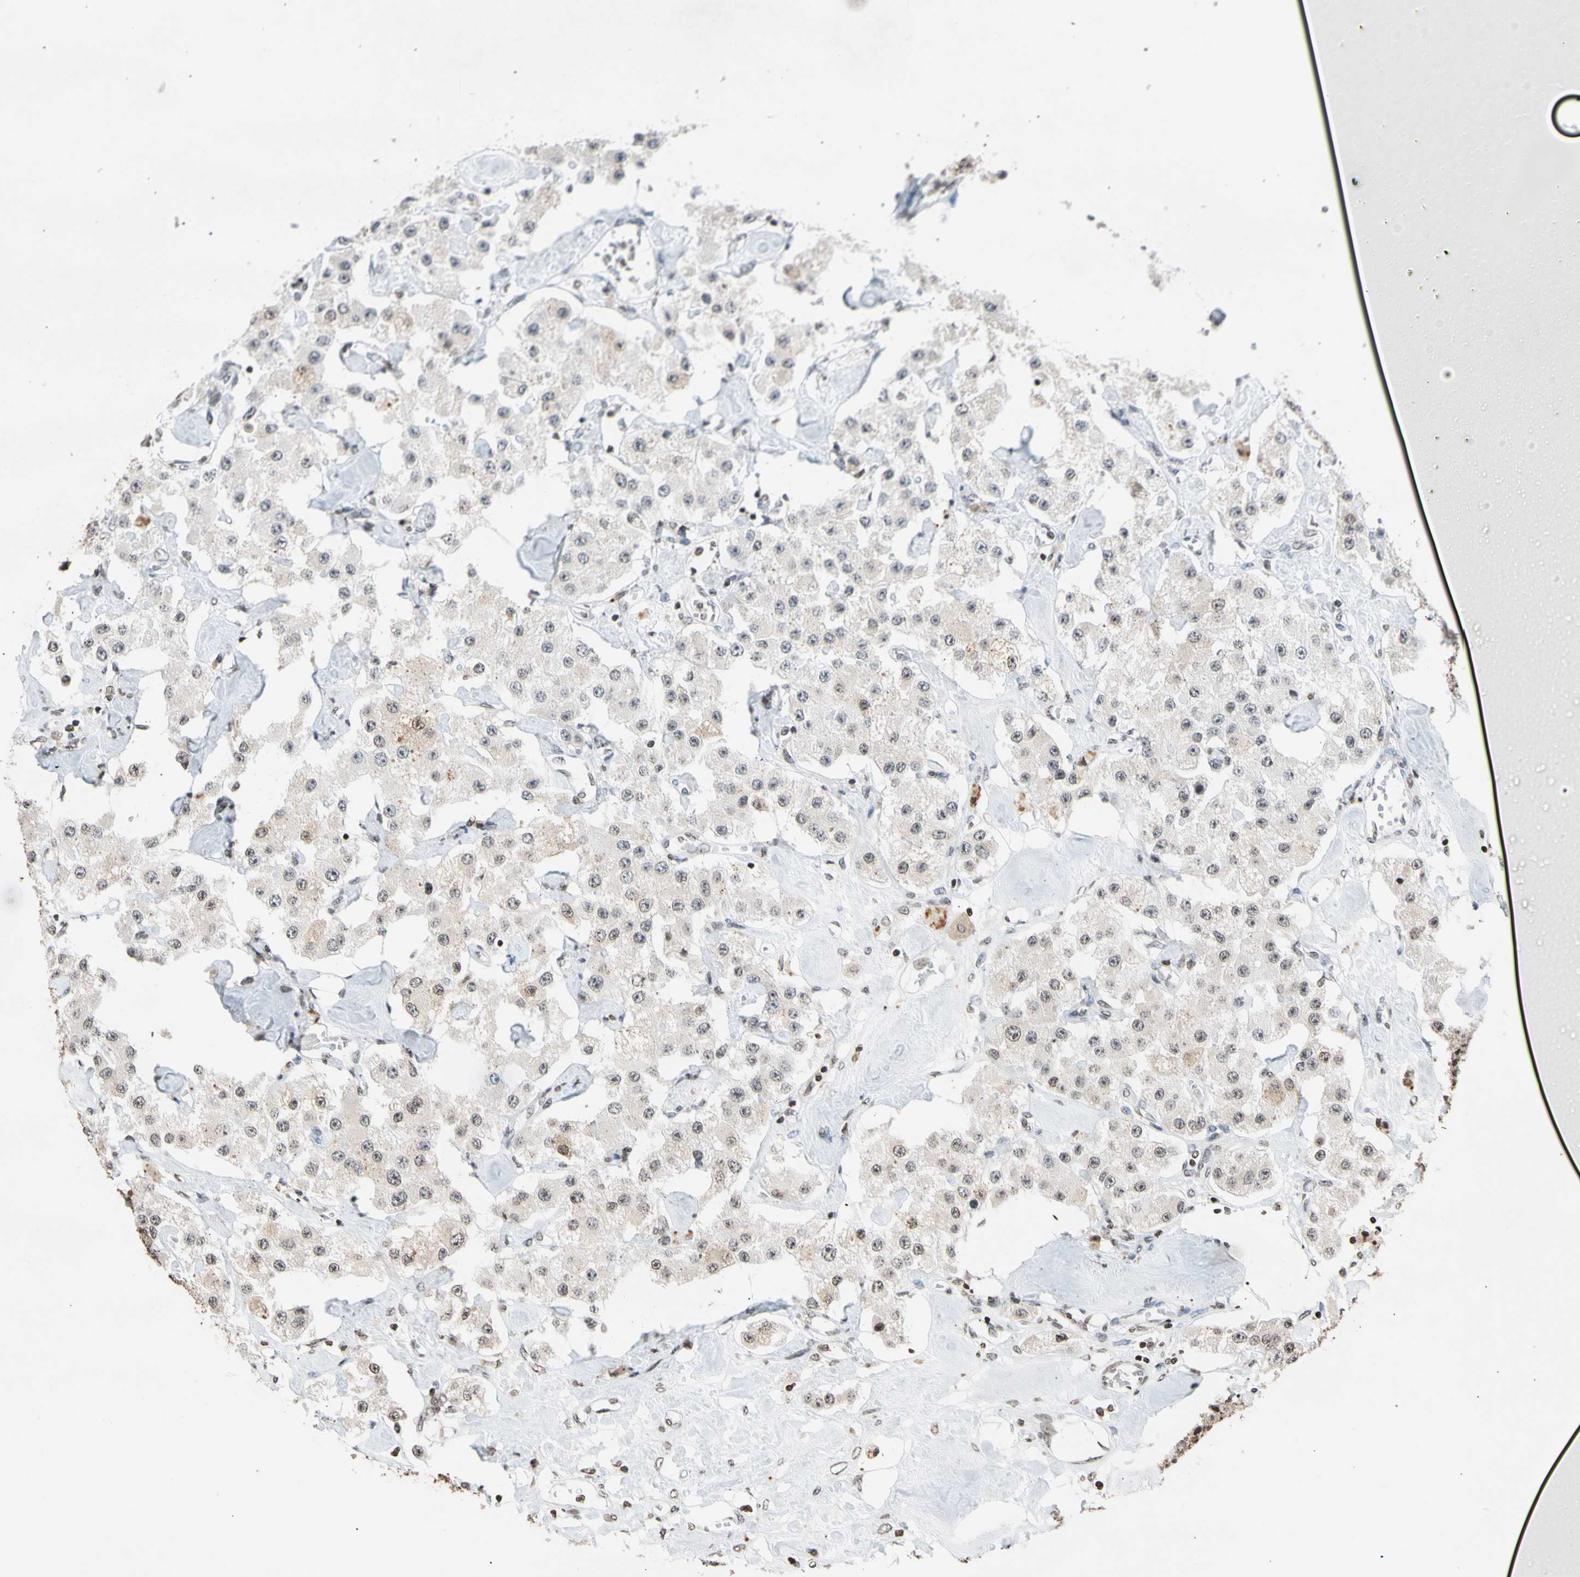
{"staining": {"intensity": "negative", "quantity": "none", "location": "none"}, "tissue": "carcinoid", "cell_type": "Tumor cells", "image_type": "cancer", "snomed": [{"axis": "morphology", "description": "Carcinoid, malignant, NOS"}, {"axis": "topography", "description": "Pancreas"}], "caption": "This is an immunohistochemistry image of human carcinoid. There is no staining in tumor cells.", "gene": "GPX4", "patient": {"sex": "male", "age": 41}}